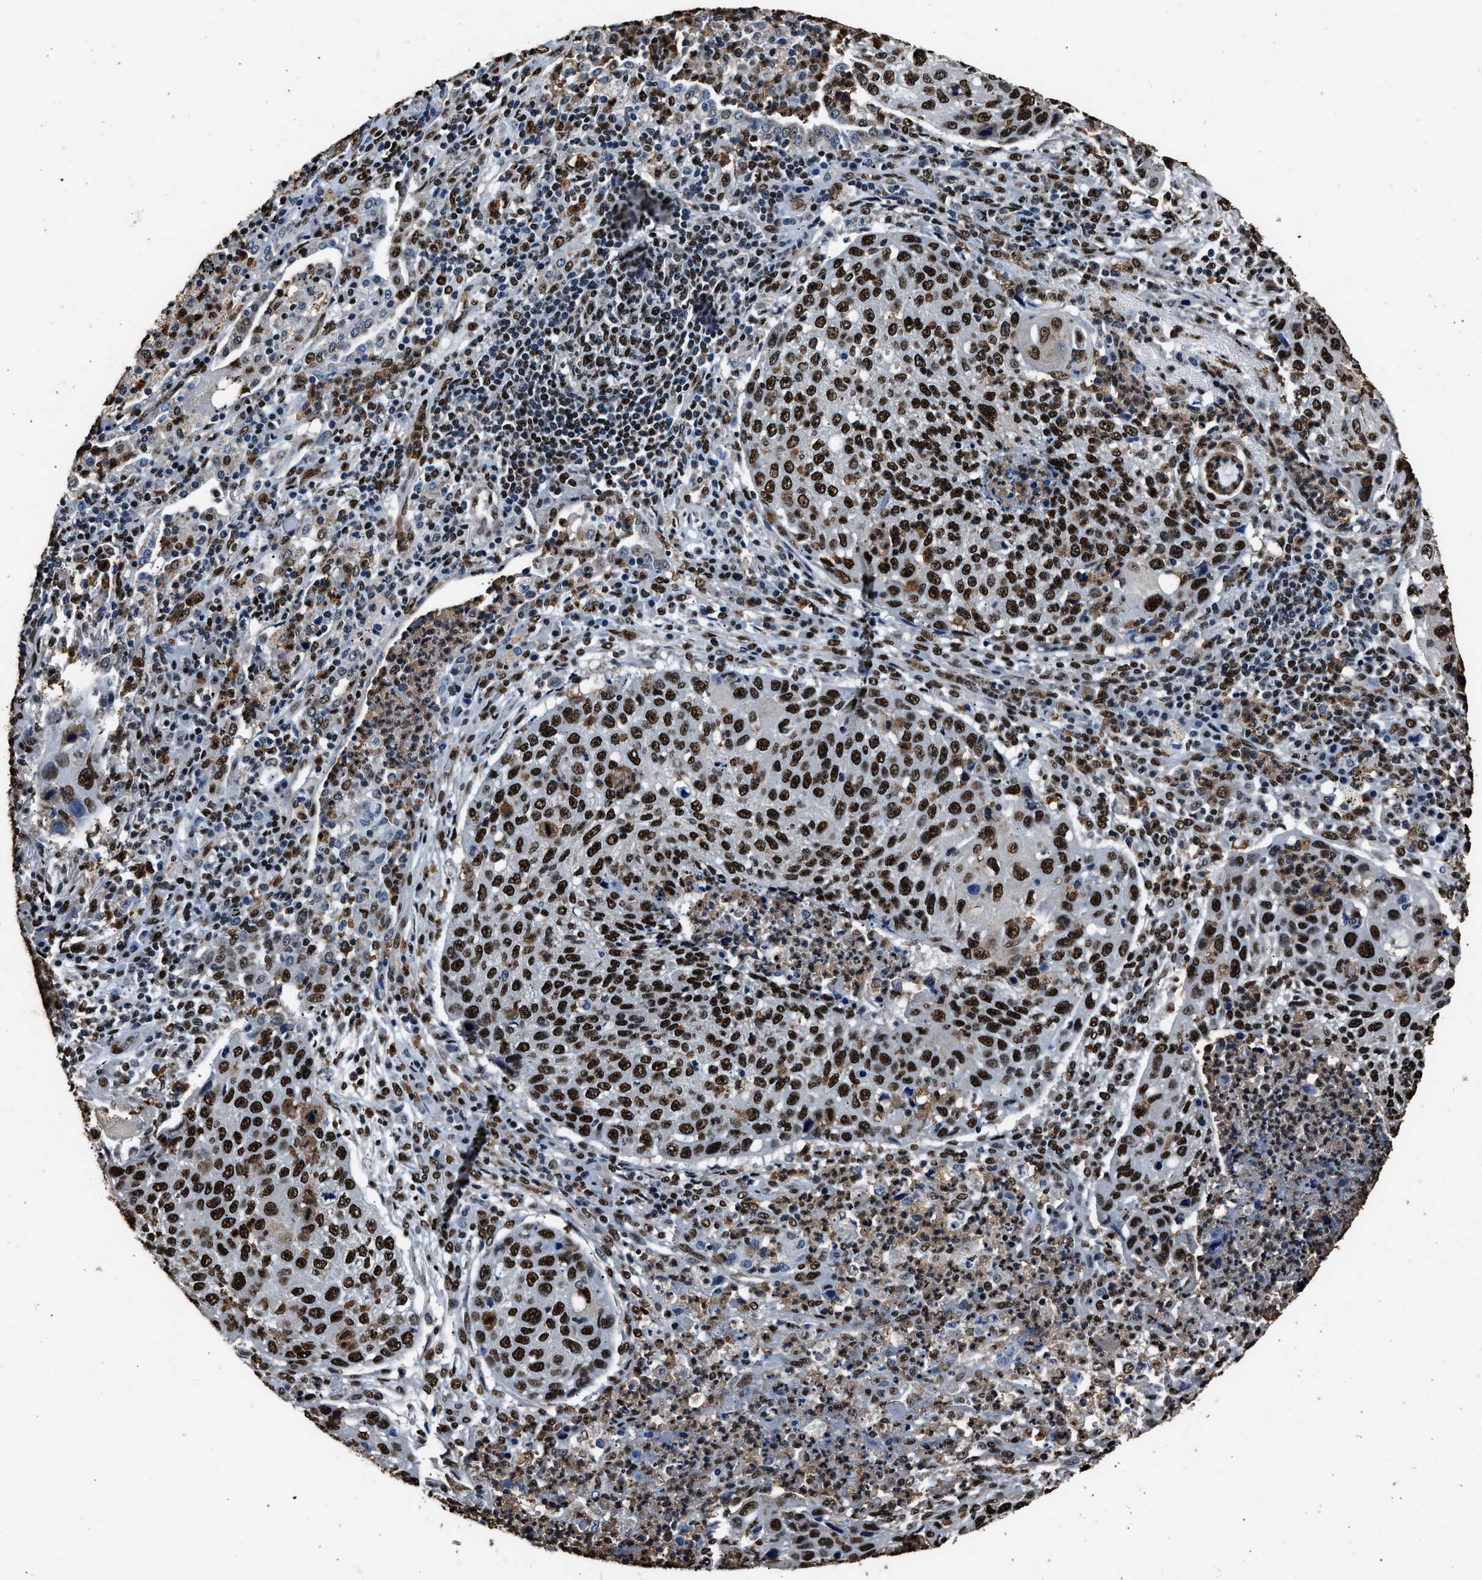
{"staining": {"intensity": "strong", "quantity": ">75%", "location": "nuclear"}, "tissue": "lung cancer", "cell_type": "Tumor cells", "image_type": "cancer", "snomed": [{"axis": "morphology", "description": "Squamous cell carcinoma, NOS"}, {"axis": "topography", "description": "Lung"}], "caption": "A photomicrograph showing strong nuclear expression in approximately >75% of tumor cells in lung squamous cell carcinoma, as visualized by brown immunohistochemical staining.", "gene": "SAFB", "patient": {"sex": "female", "age": 63}}